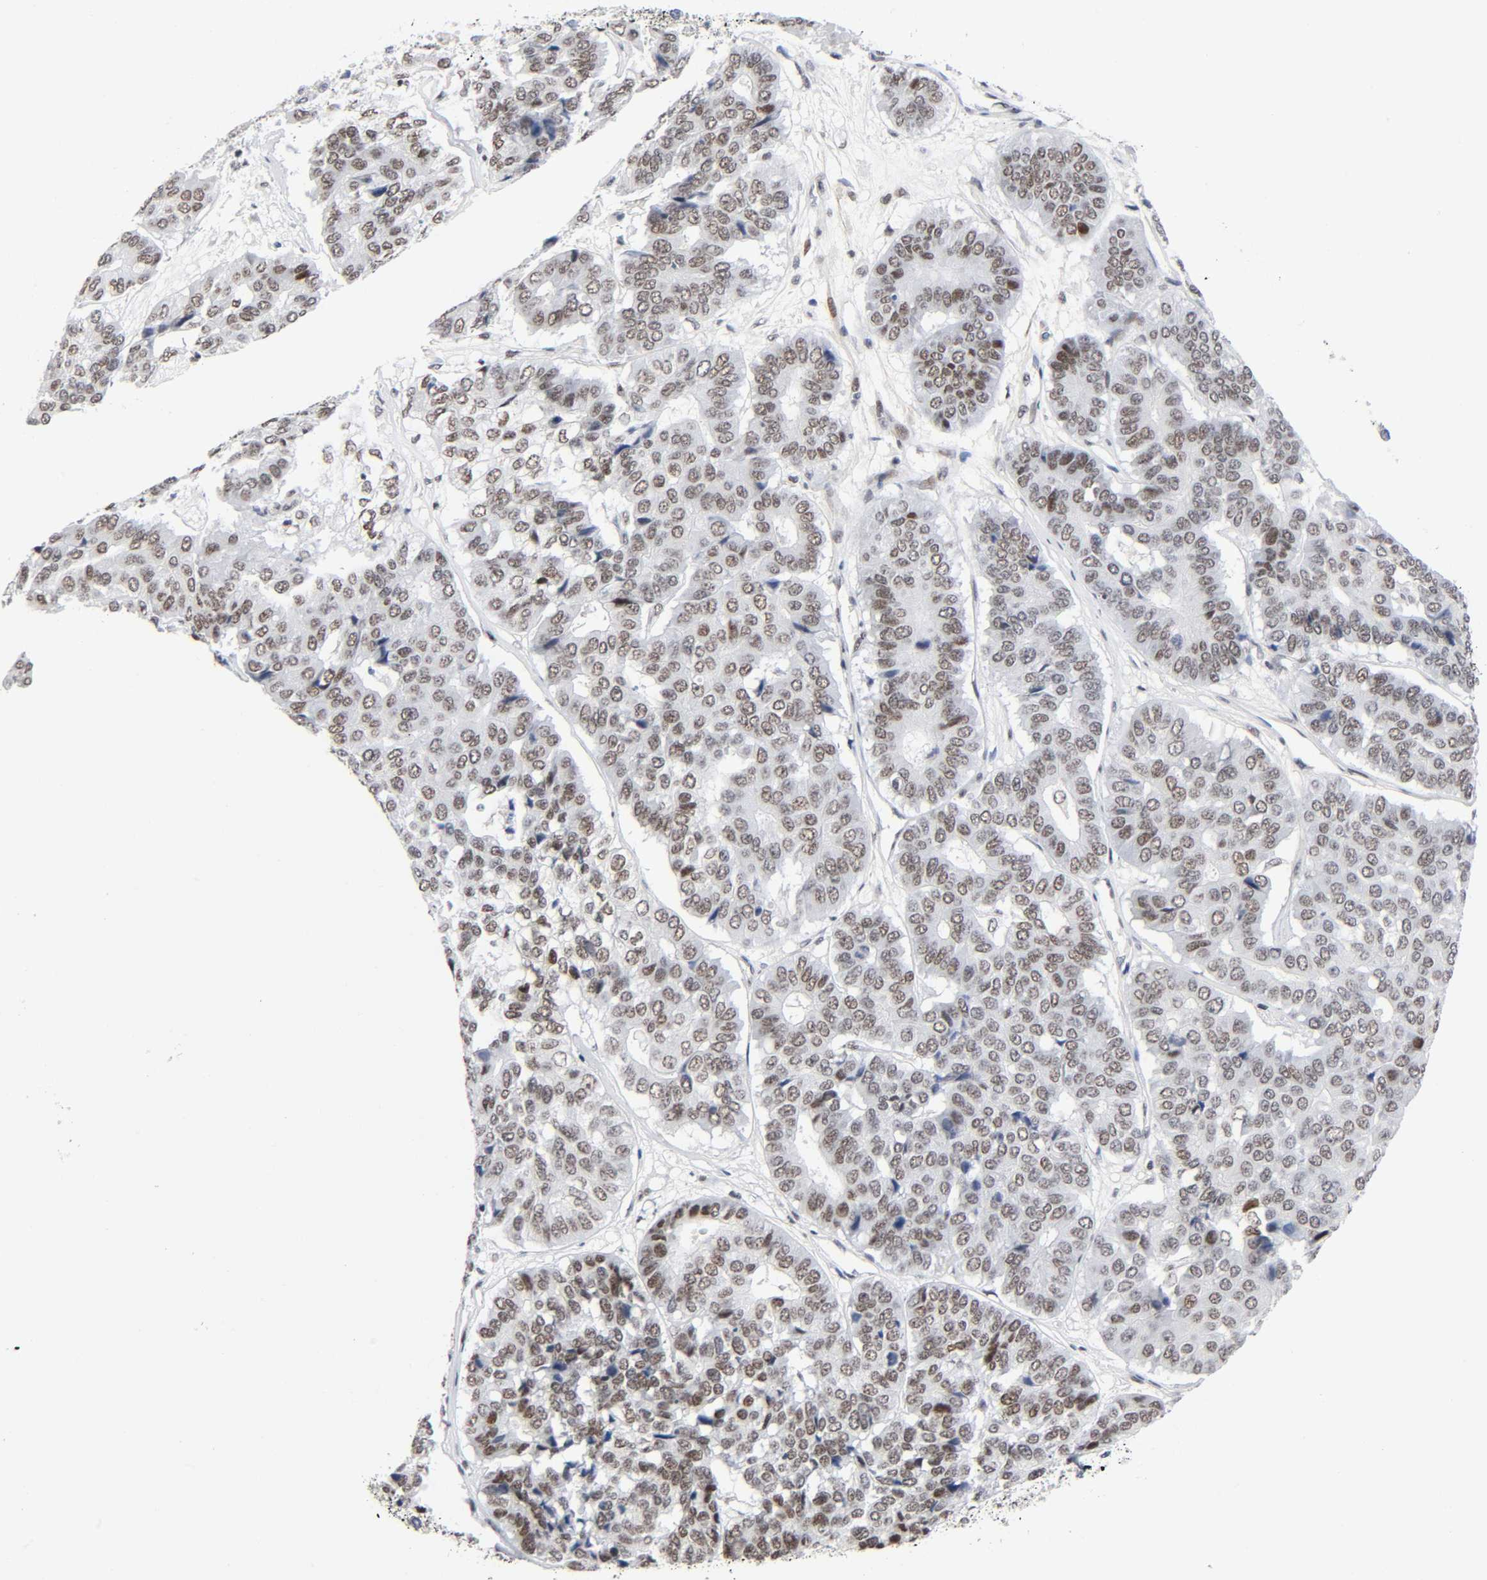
{"staining": {"intensity": "moderate", "quantity": "25%-75%", "location": "nuclear"}, "tissue": "pancreatic cancer", "cell_type": "Tumor cells", "image_type": "cancer", "snomed": [{"axis": "morphology", "description": "Adenocarcinoma, NOS"}, {"axis": "topography", "description": "Pancreas"}], "caption": "This histopathology image displays immunohistochemistry (IHC) staining of adenocarcinoma (pancreatic), with medium moderate nuclear positivity in approximately 25%-75% of tumor cells.", "gene": "DIDO1", "patient": {"sex": "male", "age": 50}}